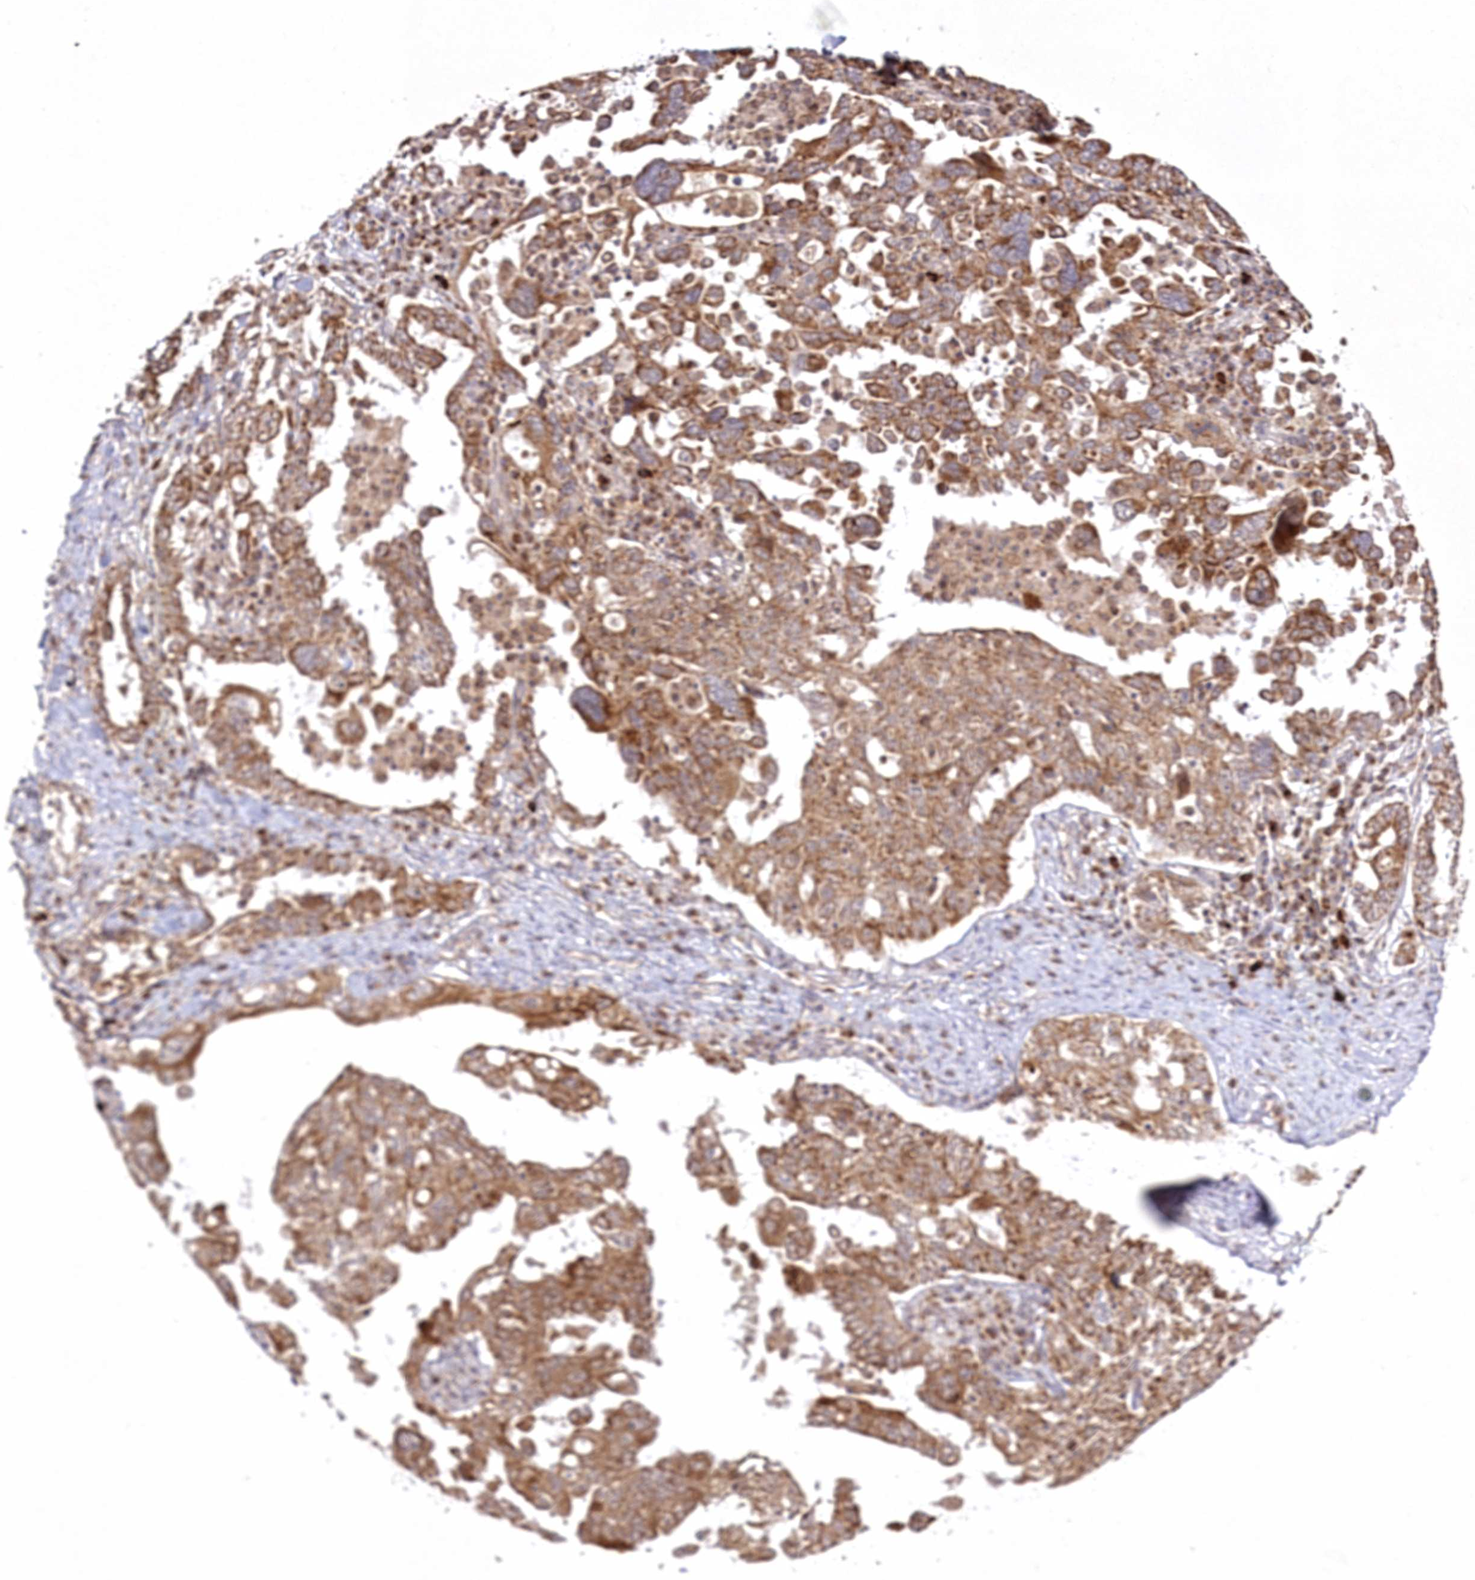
{"staining": {"intensity": "moderate", "quantity": ">75%", "location": "cytoplasmic/membranous"}, "tissue": "ovarian cancer", "cell_type": "Tumor cells", "image_type": "cancer", "snomed": [{"axis": "morphology", "description": "Carcinoma, endometroid"}, {"axis": "topography", "description": "Ovary"}], "caption": "Immunohistochemical staining of human ovarian endometroid carcinoma exhibits medium levels of moderate cytoplasmic/membranous protein staining in about >75% of tumor cells.", "gene": "PEX13", "patient": {"sex": "female", "age": 62}}